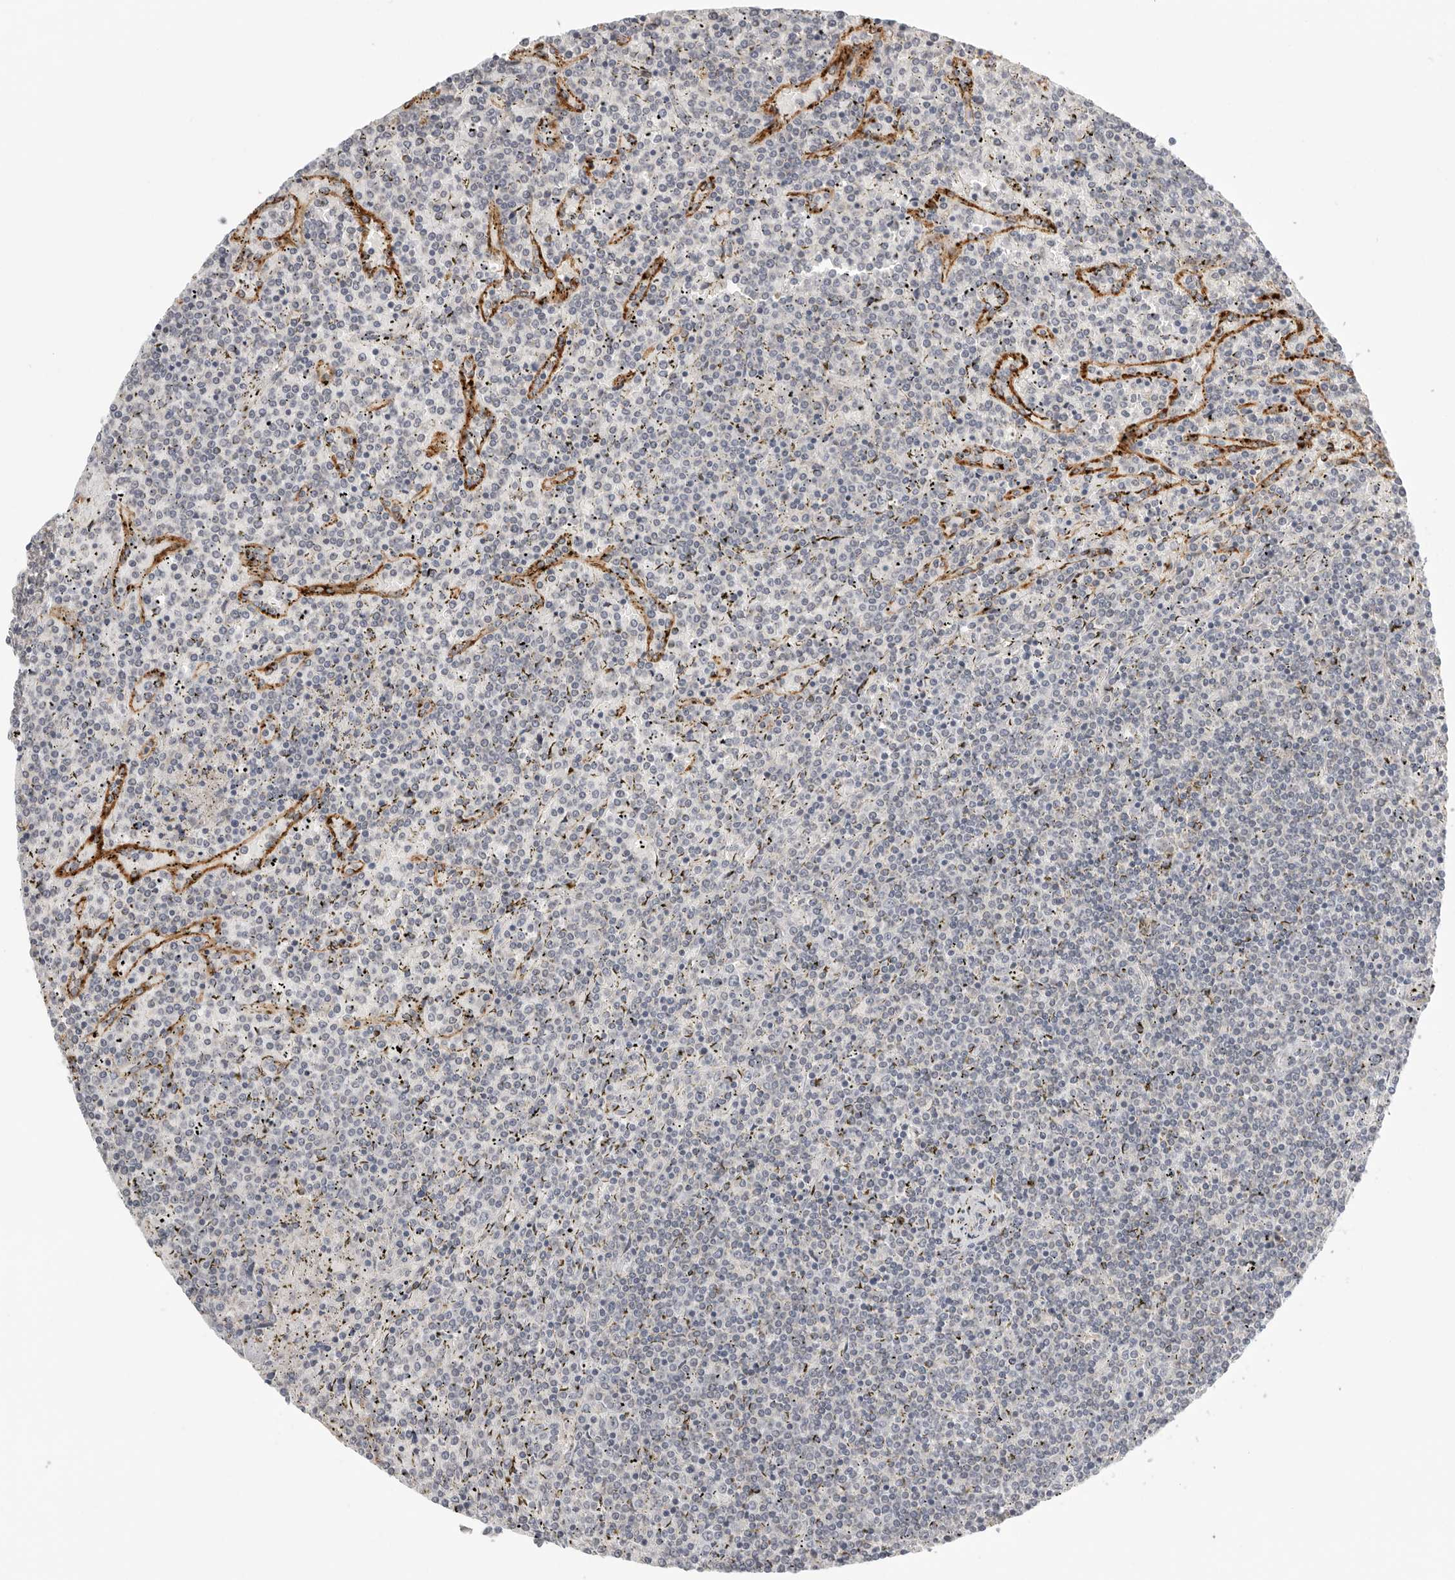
{"staining": {"intensity": "negative", "quantity": "none", "location": "none"}, "tissue": "lymphoma", "cell_type": "Tumor cells", "image_type": "cancer", "snomed": [{"axis": "morphology", "description": "Malignant lymphoma, non-Hodgkin's type, Low grade"}, {"axis": "topography", "description": "Spleen"}], "caption": "Immunohistochemistry micrograph of low-grade malignant lymphoma, non-Hodgkin's type stained for a protein (brown), which reveals no expression in tumor cells.", "gene": "STAB2", "patient": {"sex": "female", "age": 19}}